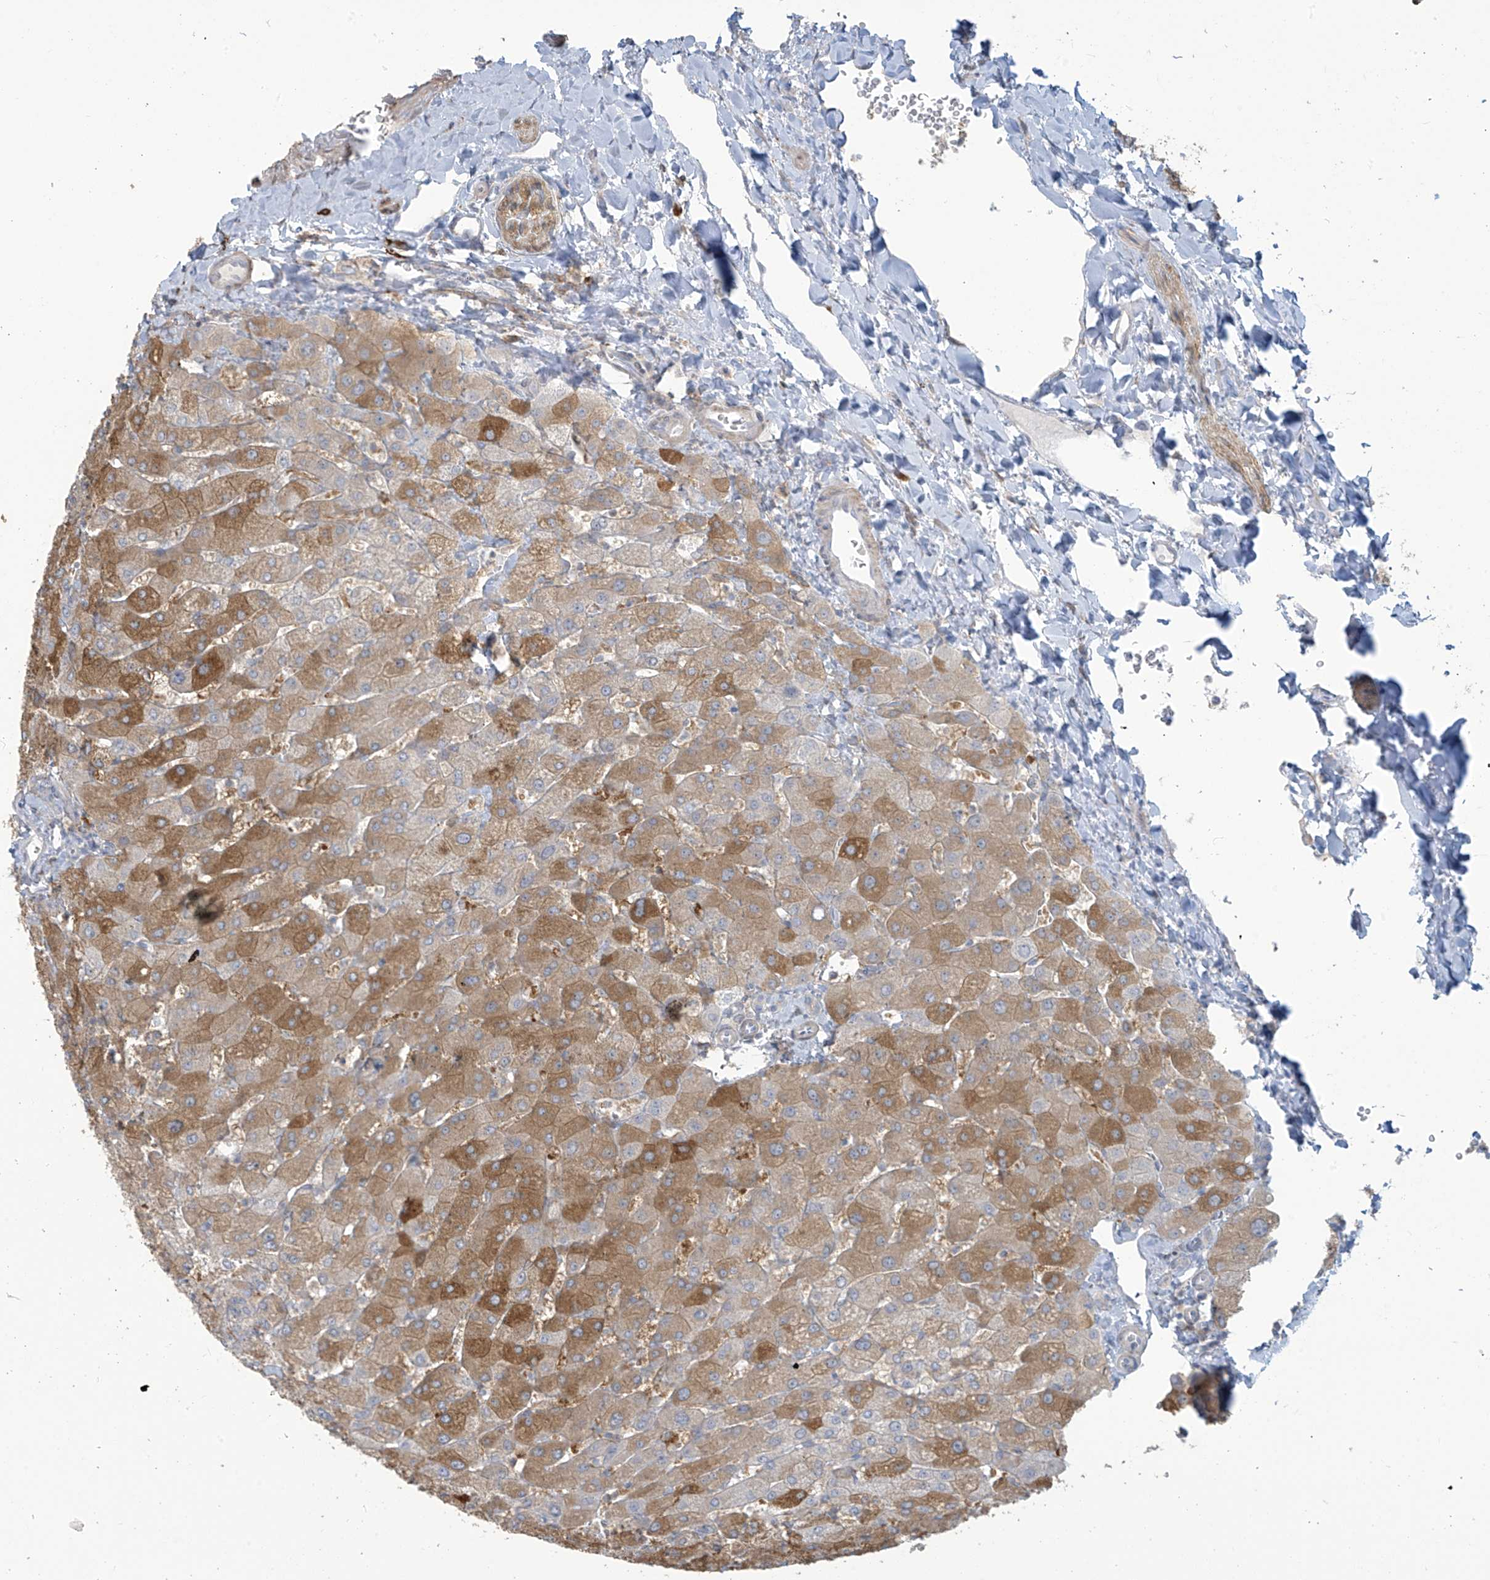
{"staining": {"intensity": "negative", "quantity": "none", "location": "none"}, "tissue": "liver", "cell_type": "Cholangiocytes", "image_type": "normal", "snomed": [{"axis": "morphology", "description": "Normal tissue, NOS"}, {"axis": "topography", "description": "Liver"}], "caption": "Human liver stained for a protein using immunohistochemistry reveals no expression in cholangiocytes.", "gene": "TAGAP", "patient": {"sex": "male", "age": 55}}